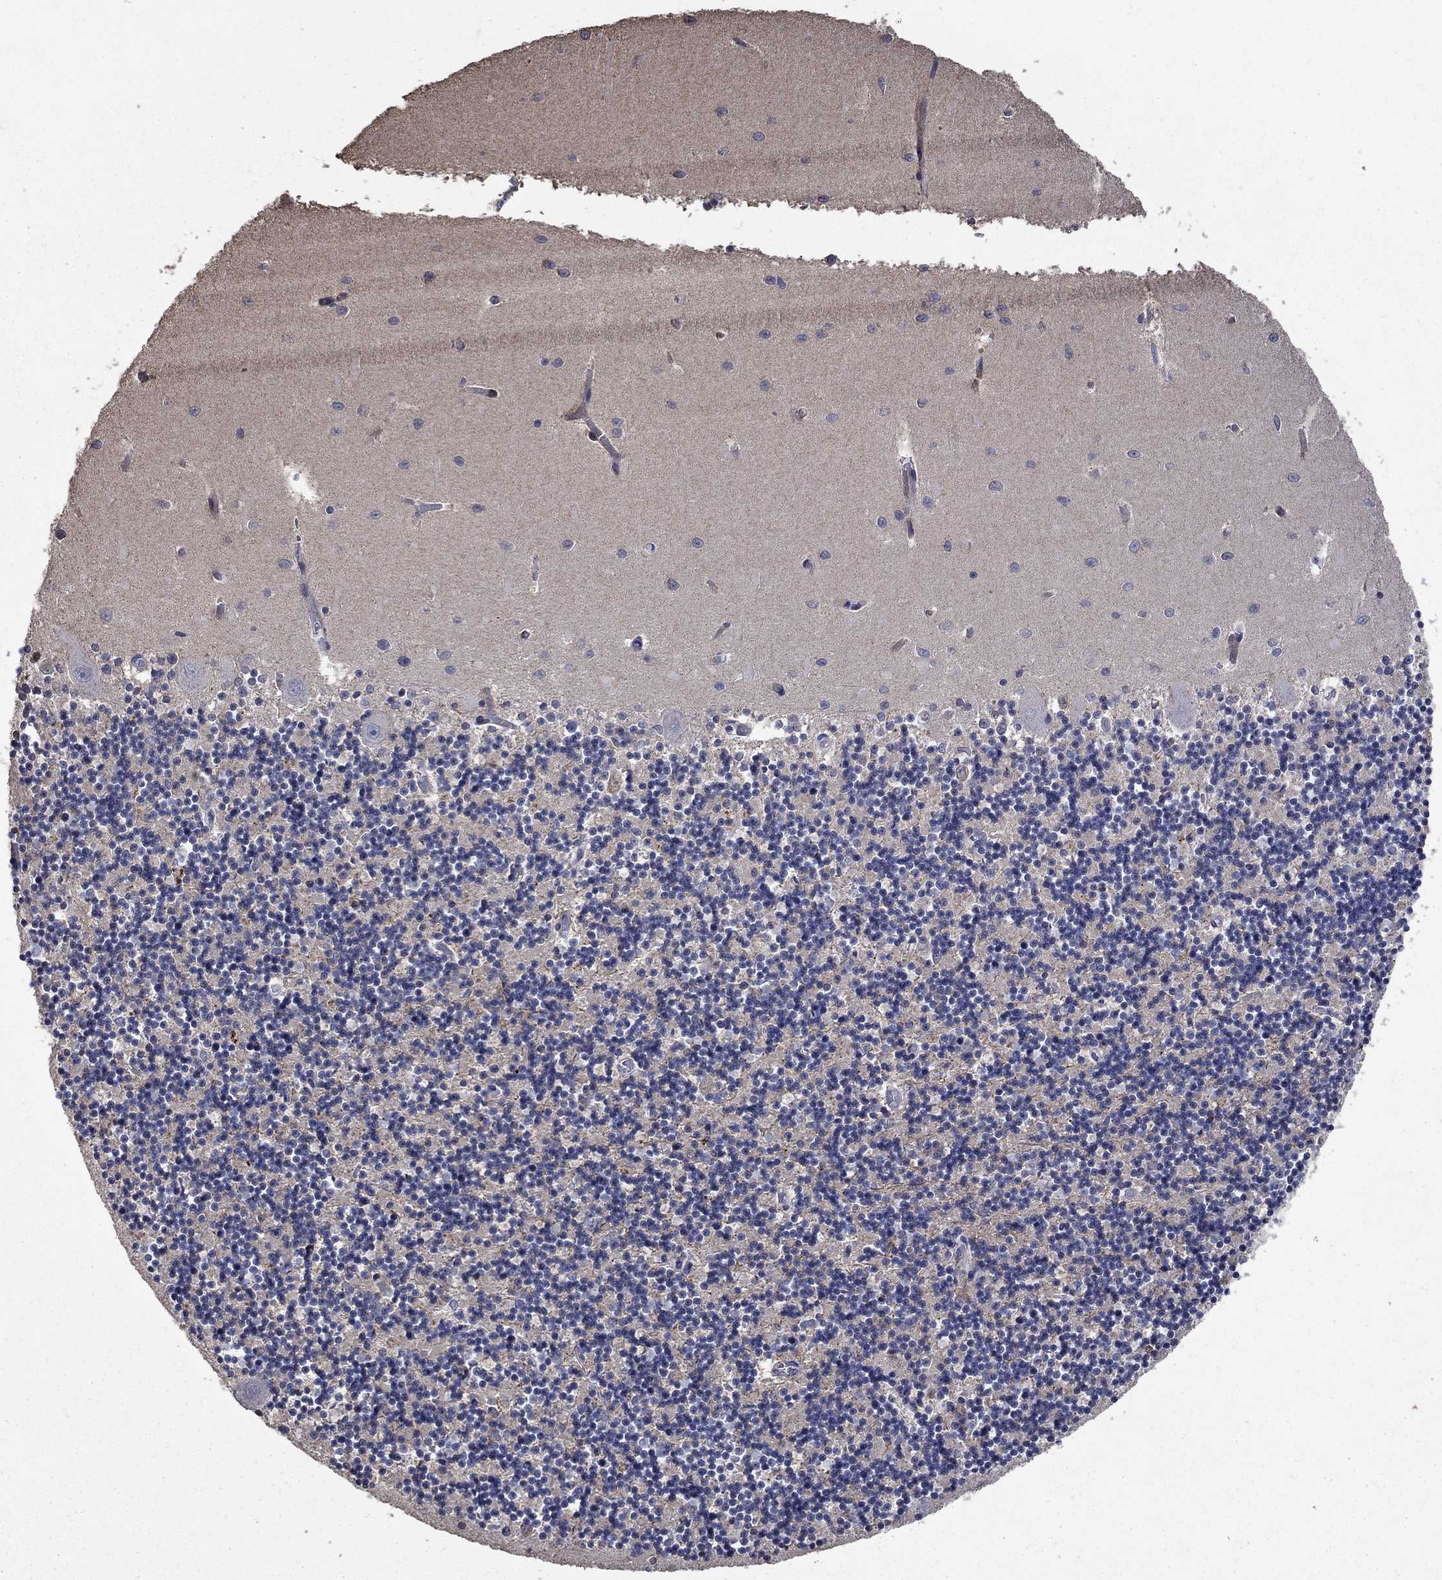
{"staining": {"intensity": "negative", "quantity": "none", "location": "none"}, "tissue": "cerebellum", "cell_type": "Cells in granular layer", "image_type": "normal", "snomed": [{"axis": "morphology", "description": "Normal tissue, NOS"}, {"axis": "topography", "description": "Cerebellum"}], "caption": "Immunohistochemistry image of benign cerebellum stained for a protein (brown), which demonstrates no expression in cells in granular layer.", "gene": "DVL1", "patient": {"sex": "female", "age": 64}}